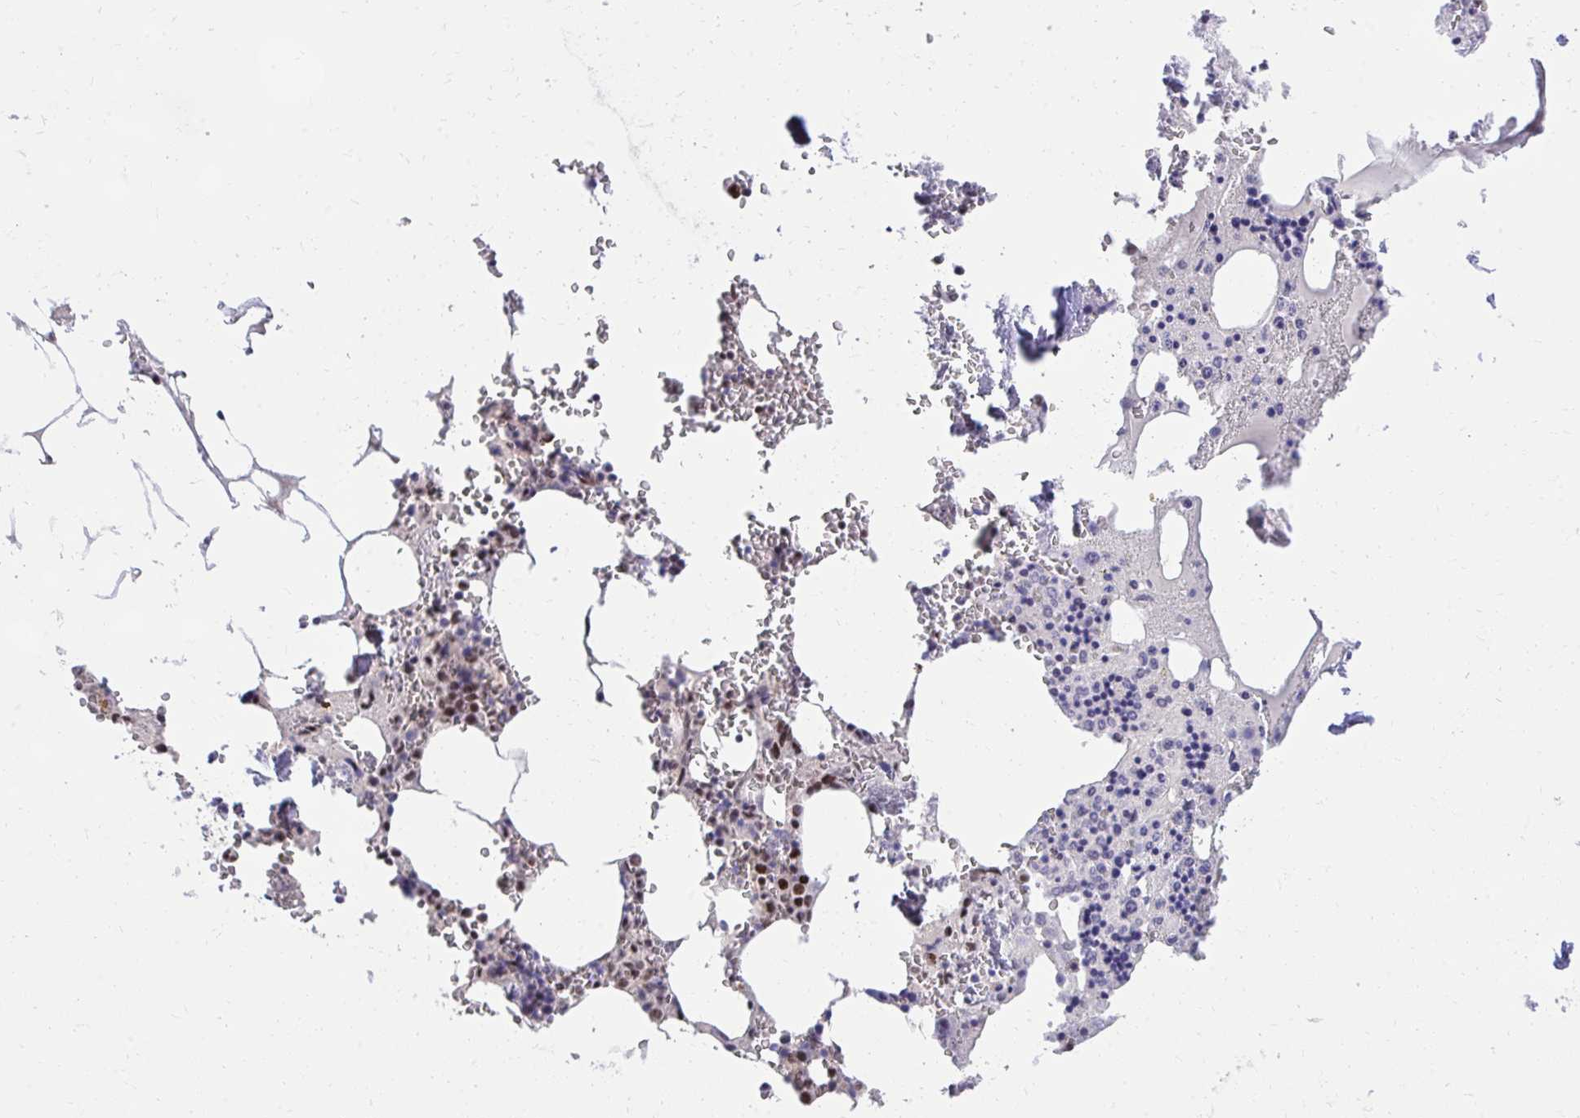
{"staining": {"intensity": "moderate", "quantity": "25%-75%", "location": "nuclear"}, "tissue": "bone marrow", "cell_type": "Hematopoietic cells", "image_type": "normal", "snomed": [{"axis": "morphology", "description": "Normal tissue, NOS"}, {"axis": "topography", "description": "Bone marrow"}], "caption": "Bone marrow stained with DAB (3,3'-diaminobenzidine) IHC demonstrates medium levels of moderate nuclear expression in approximately 25%-75% of hematopoietic cells. The staining was performed using DAB (3,3'-diaminobenzidine), with brown indicating positive protein expression. Nuclei are stained blue with hematoxylin.", "gene": "SYNE4", "patient": {"sex": "male", "age": 54}}